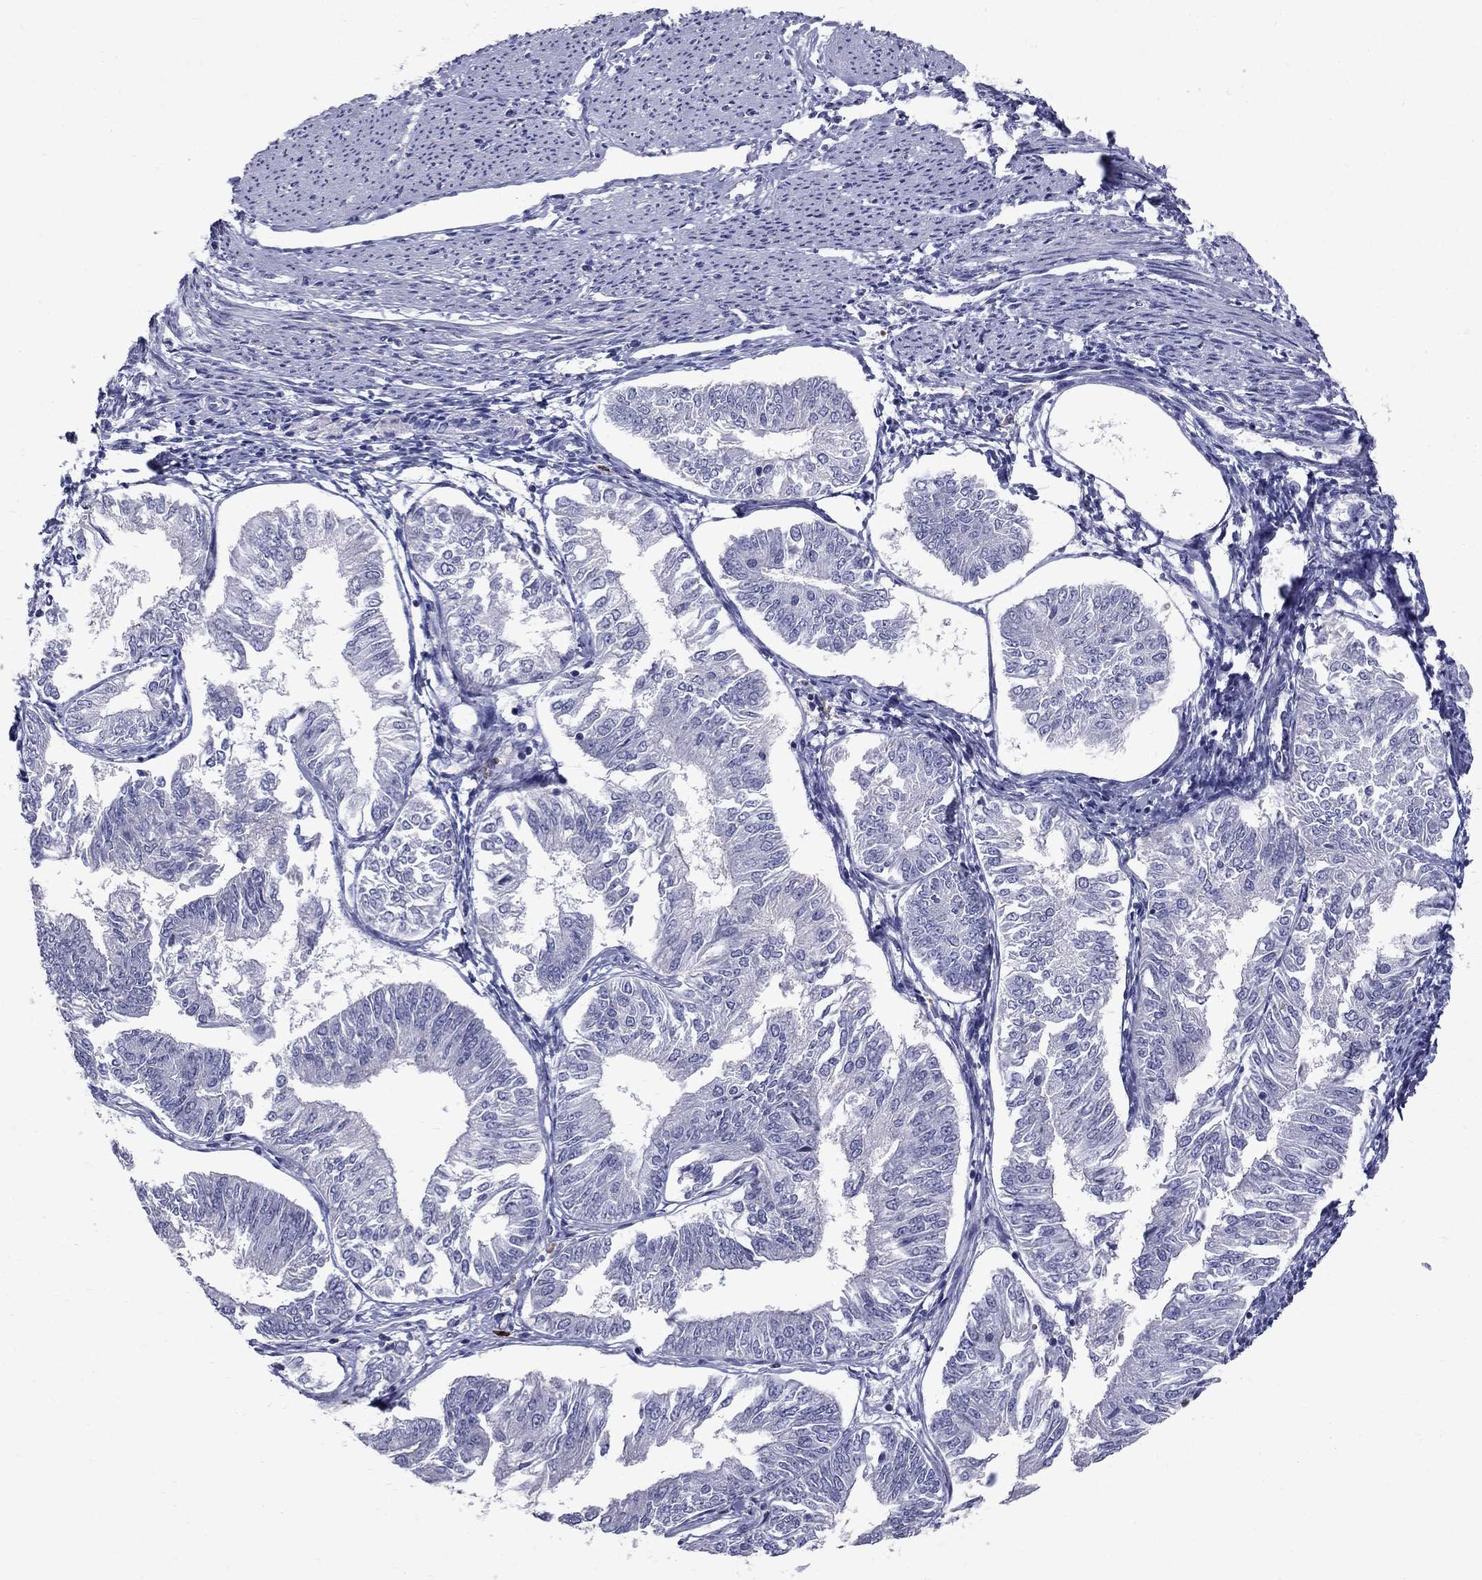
{"staining": {"intensity": "negative", "quantity": "none", "location": "none"}, "tissue": "endometrial cancer", "cell_type": "Tumor cells", "image_type": "cancer", "snomed": [{"axis": "morphology", "description": "Adenocarcinoma, NOS"}, {"axis": "topography", "description": "Endometrium"}], "caption": "DAB immunohistochemical staining of human adenocarcinoma (endometrial) exhibits no significant expression in tumor cells. (Immunohistochemistry, brightfield microscopy, high magnification).", "gene": "TP53TG5", "patient": {"sex": "female", "age": 58}}